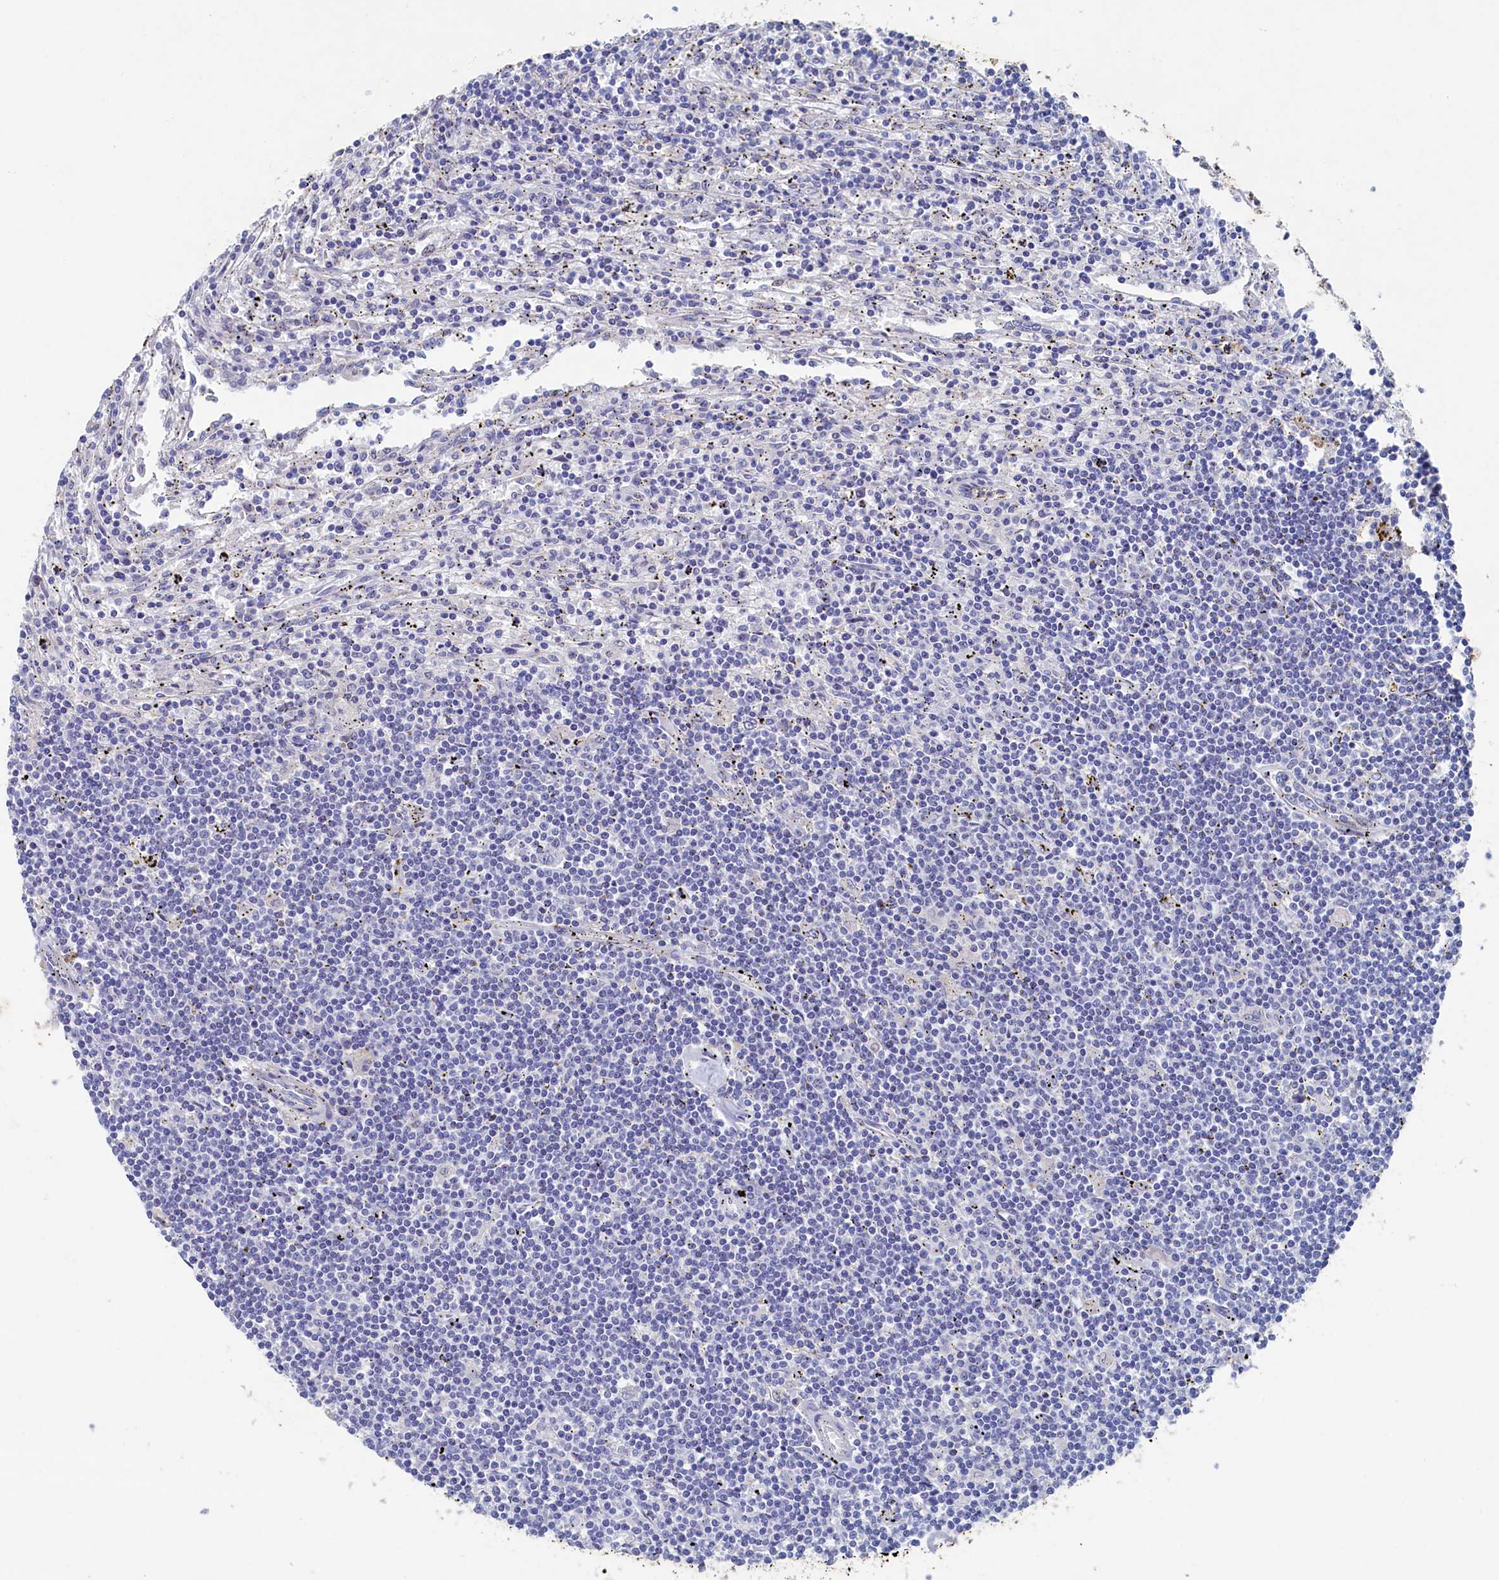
{"staining": {"intensity": "negative", "quantity": "none", "location": "none"}, "tissue": "lymphoma", "cell_type": "Tumor cells", "image_type": "cancer", "snomed": [{"axis": "morphology", "description": "Malignant lymphoma, non-Hodgkin's type, Low grade"}, {"axis": "topography", "description": "Spleen"}], "caption": "IHC image of malignant lymphoma, non-Hodgkin's type (low-grade) stained for a protein (brown), which demonstrates no expression in tumor cells.", "gene": "CBLIF", "patient": {"sex": "male", "age": 76}}